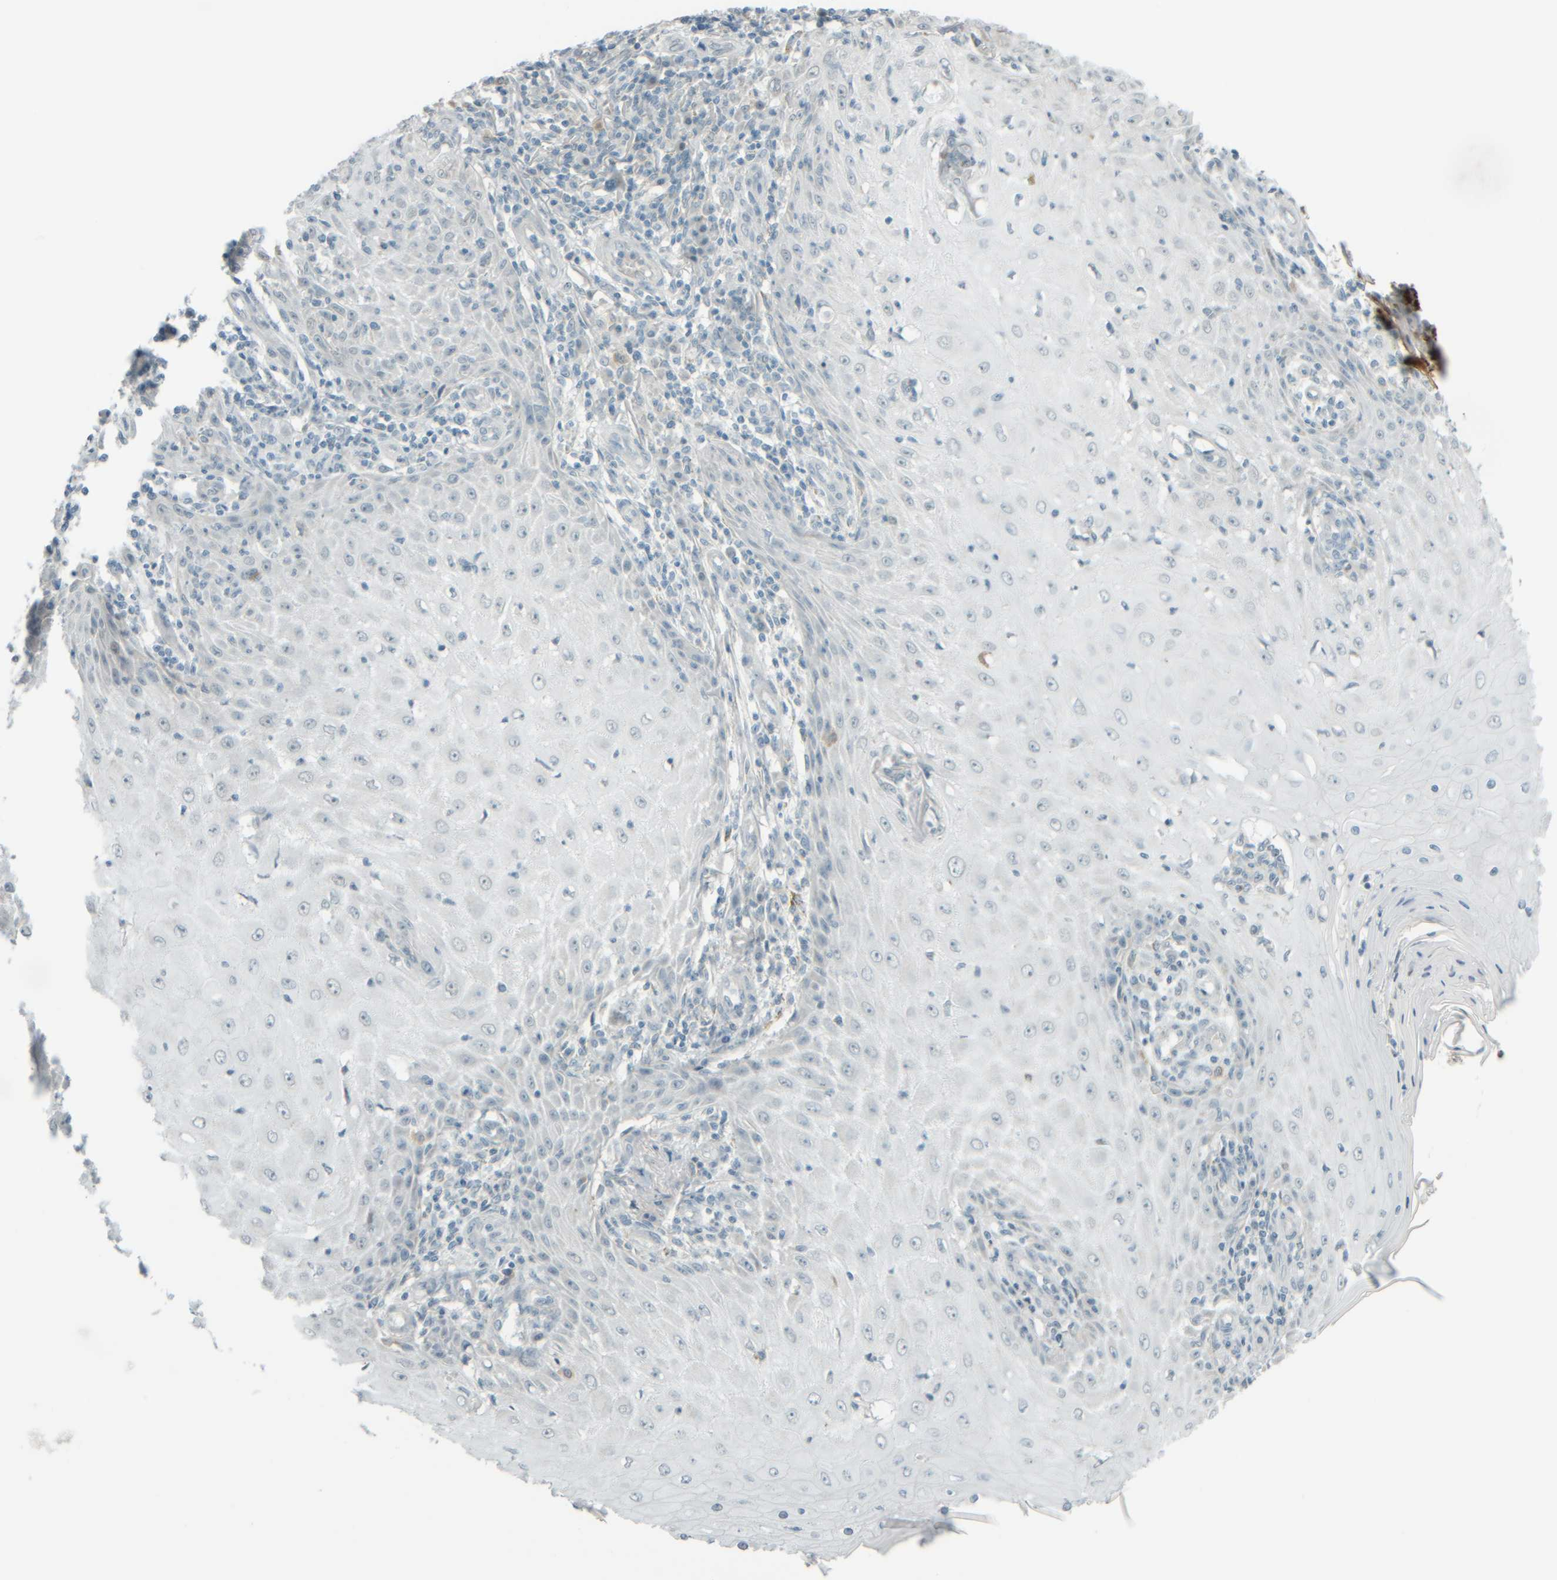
{"staining": {"intensity": "negative", "quantity": "none", "location": "none"}, "tissue": "skin cancer", "cell_type": "Tumor cells", "image_type": "cancer", "snomed": [{"axis": "morphology", "description": "Squamous cell carcinoma, NOS"}, {"axis": "topography", "description": "Skin"}], "caption": "The histopathology image exhibits no significant positivity in tumor cells of skin cancer (squamous cell carcinoma).", "gene": "PTGES3L-AARSD1", "patient": {"sex": "female", "age": 73}}